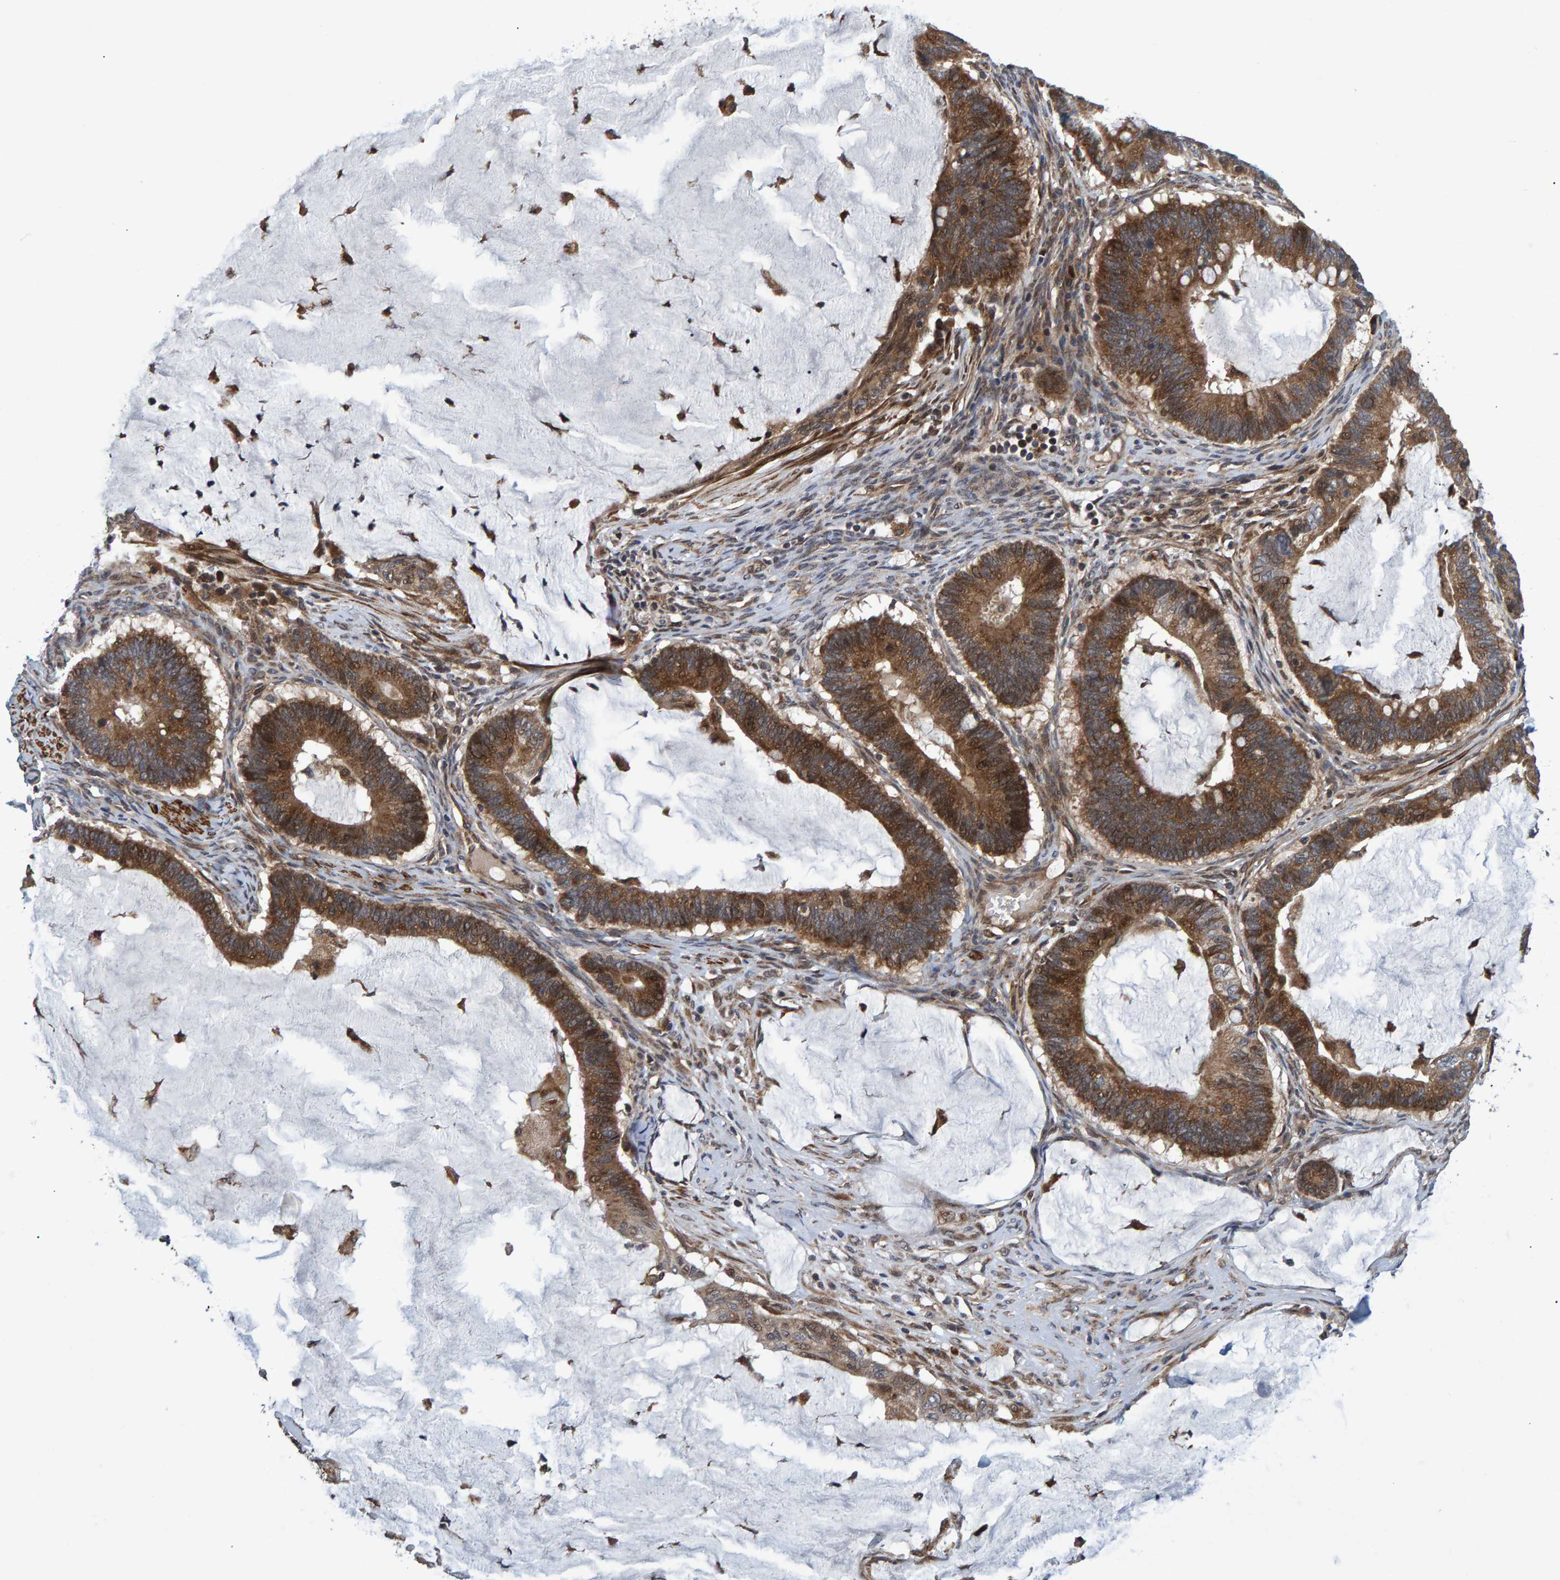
{"staining": {"intensity": "moderate", "quantity": "25%-75%", "location": "cytoplasmic/membranous"}, "tissue": "ovarian cancer", "cell_type": "Tumor cells", "image_type": "cancer", "snomed": [{"axis": "morphology", "description": "Cystadenocarcinoma, mucinous, NOS"}, {"axis": "topography", "description": "Ovary"}], "caption": "Tumor cells display medium levels of moderate cytoplasmic/membranous positivity in approximately 25%-75% of cells in mucinous cystadenocarcinoma (ovarian).", "gene": "ATP6V1H", "patient": {"sex": "female", "age": 61}}